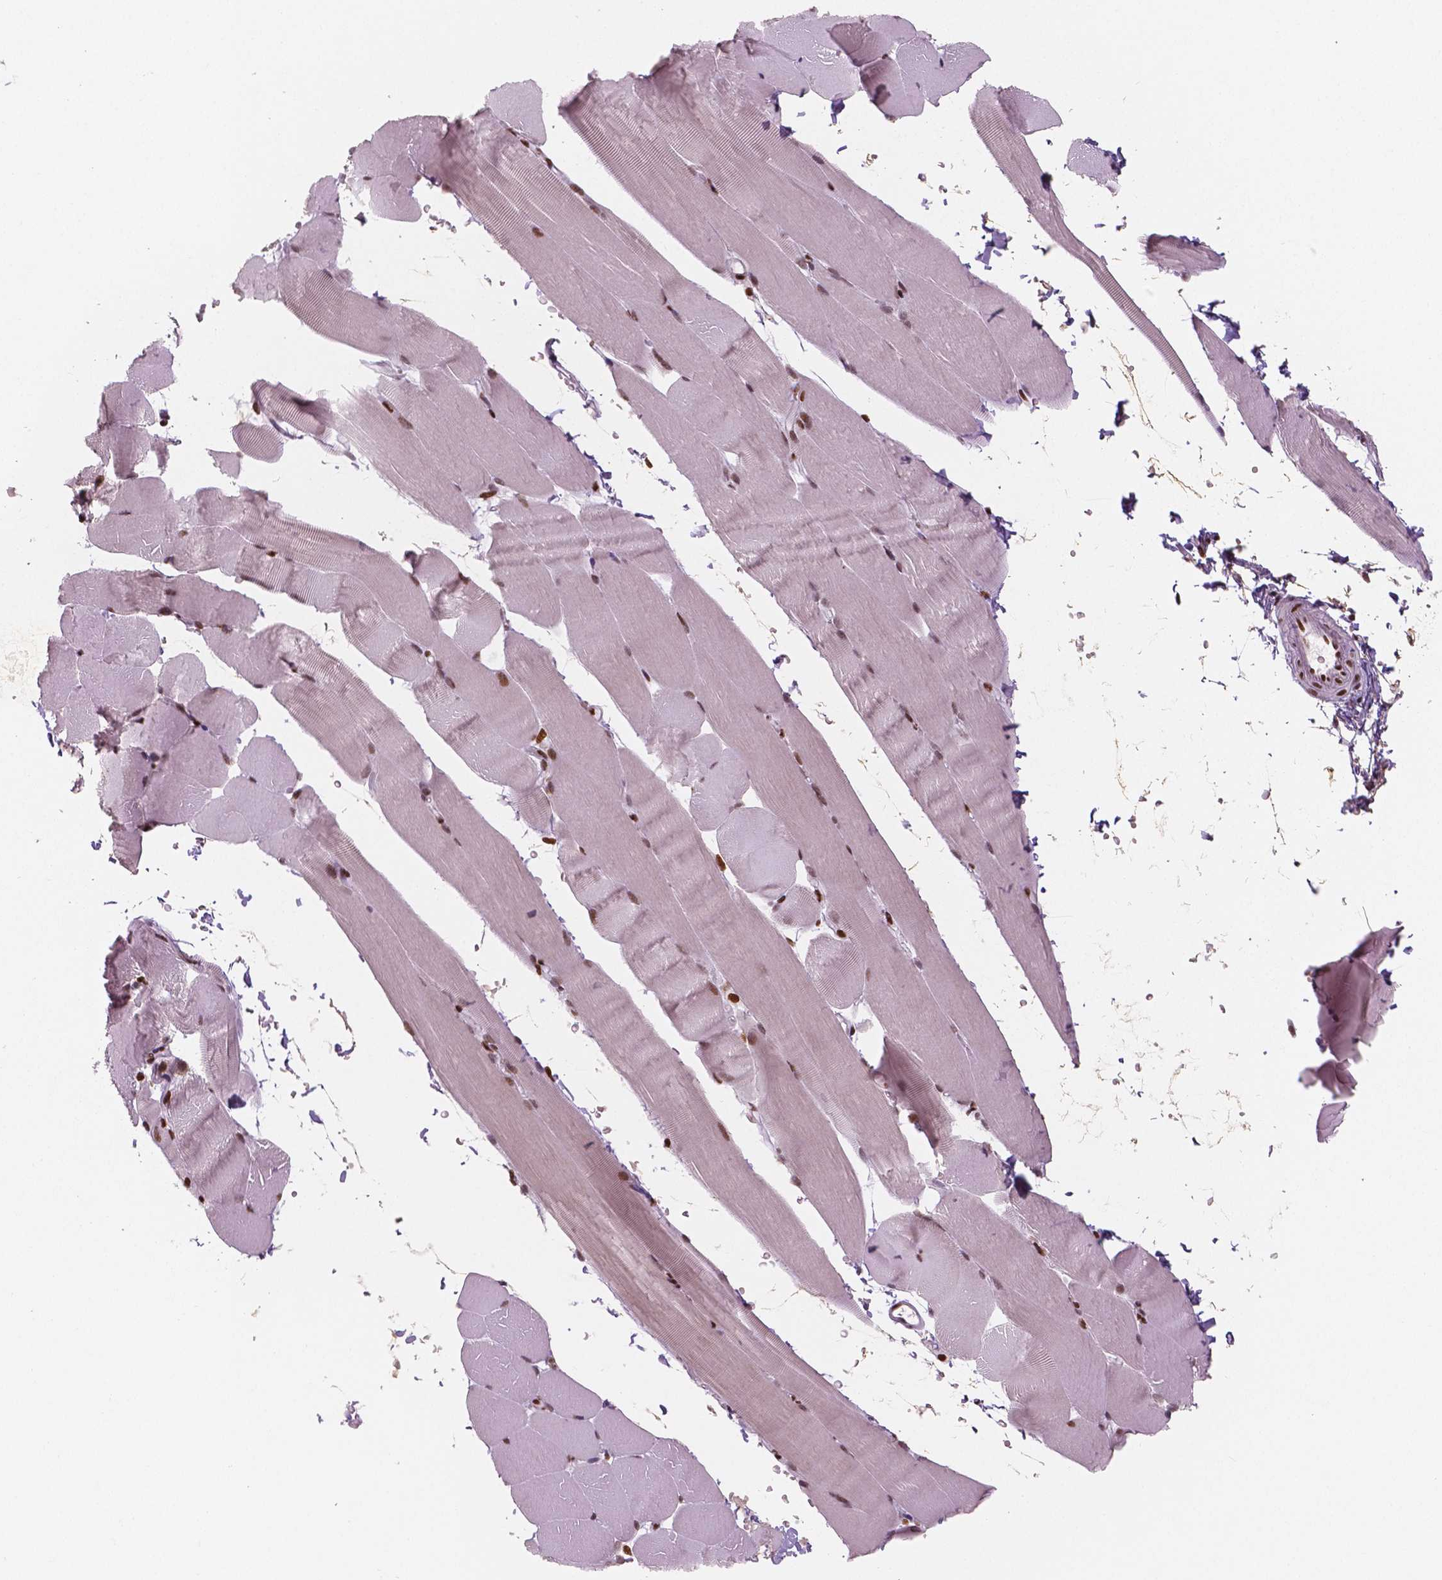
{"staining": {"intensity": "strong", "quantity": ">75%", "location": "nuclear"}, "tissue": "skeletal muscle", "cell_type": "Myocytes", "image_type": "normal", "snomed": [{"axis": "morphology", "description": "Normal tissue, NOS"}, {"axis": "topography", "description": "Skeletal muscle"}], "caption": "Protein expression analysis of unremarkable skeletal muscle reveals strong nuclear positivity in about >75% of myocytes.", "gene": "BRD4", "patient": {"sex": "female", "age": 37}}